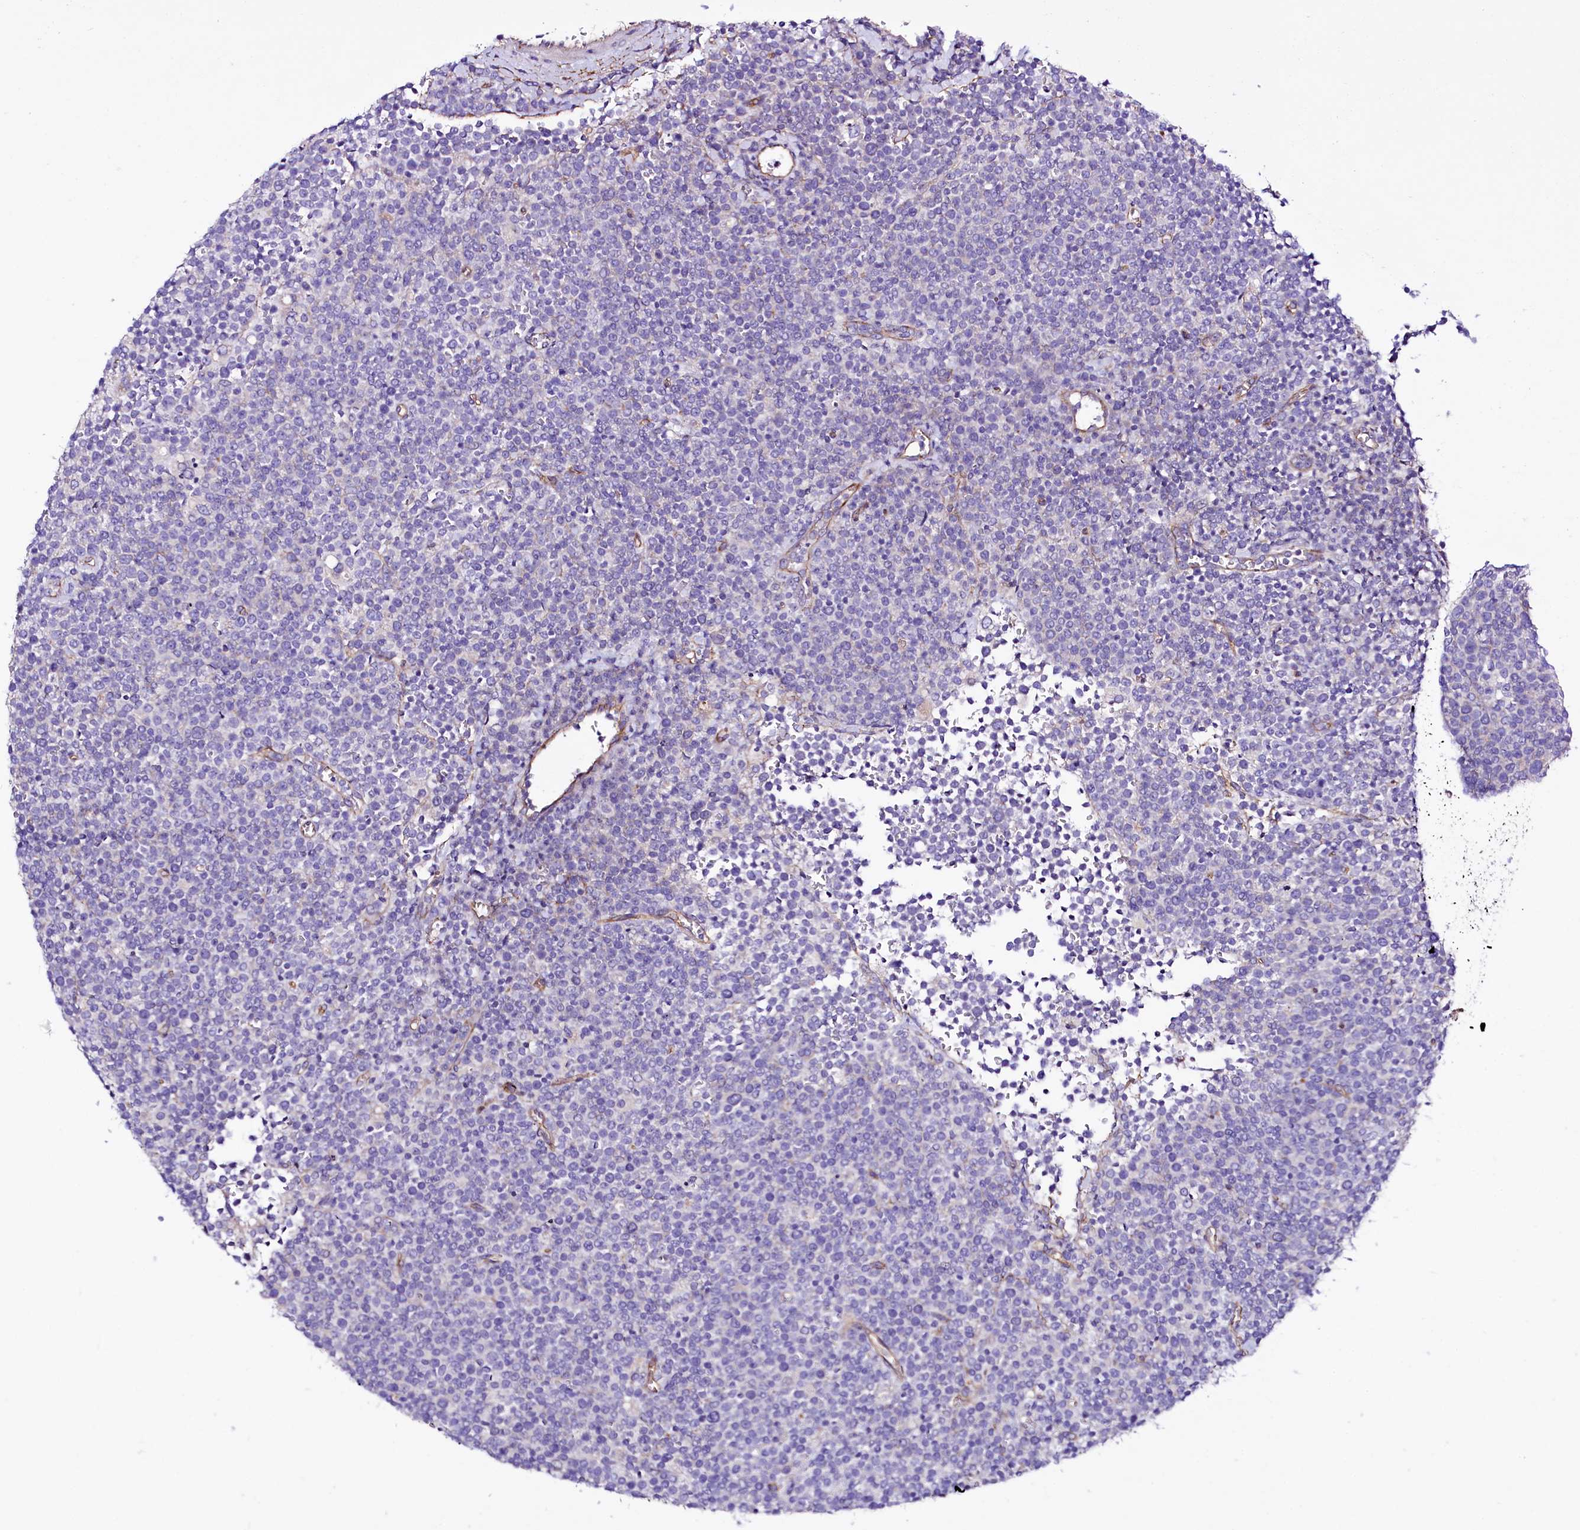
{"staining": {"intensity": "negative", "quantity": "none", "location": "none"}, "tissue": "lymphoma", "cell_type": "Tumor cells", "image_type": "cancer", "snomed": [{"axis": "morphology", "description": "Malignant lymphoma, non-Hodgkin's type, High grade"}, {"axis": "topography", "description": "Lymph node"}], "caption": "DAB immunohistochemical staining of malignant lymphoma, non-Hodgkin's type (high-grade) demonstrates no significant staining in tumor cells.", "gene": "SLF1", "patient": {"sex": "male", "age": 61}}